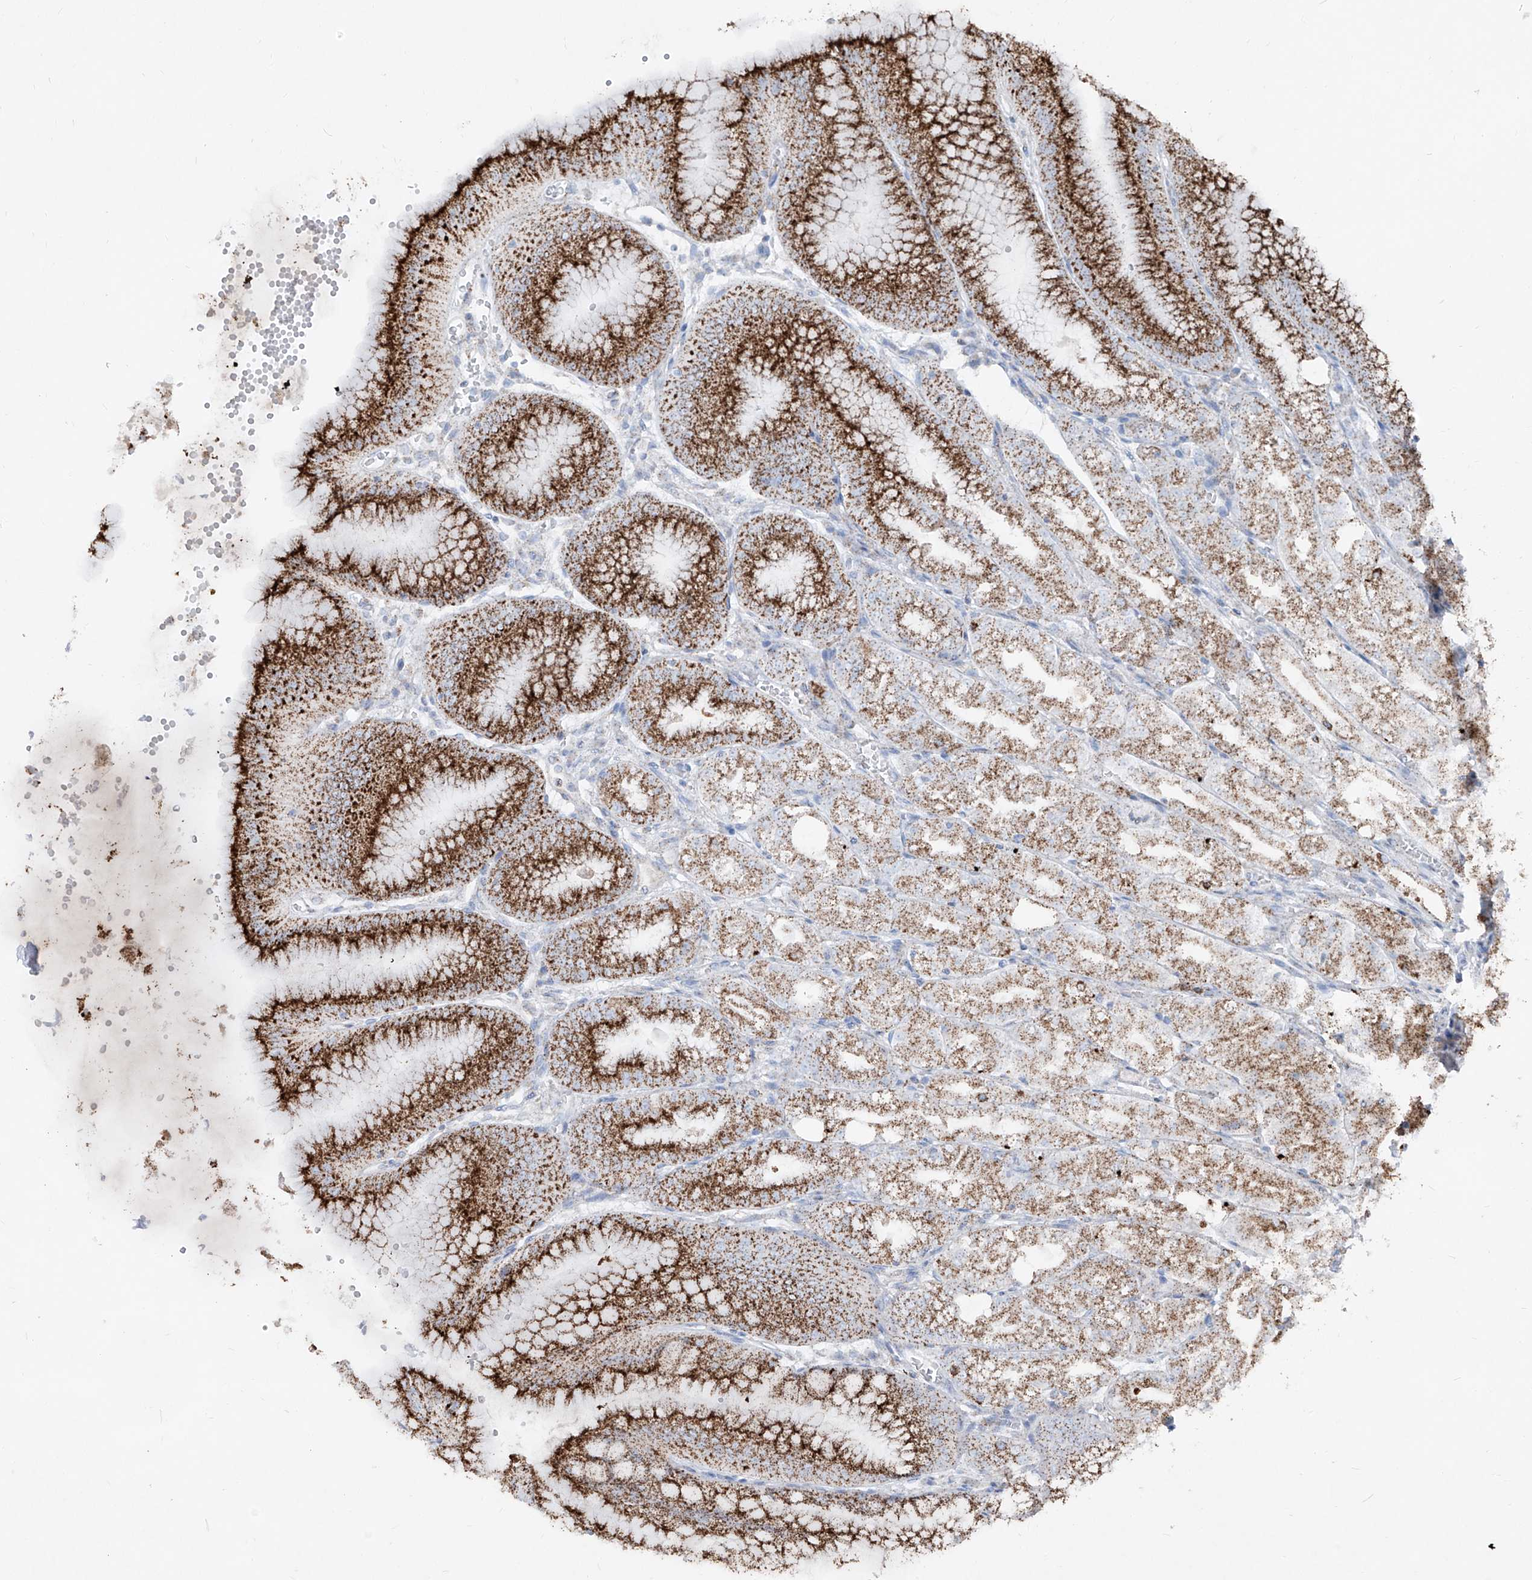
{"staining": {"intensity": "strong", "quantity": "25%-75%", "location": "cytoplasmic/membranous"}, "tissue": "stomach", "cell_type": "Glandular cells", "image_type": "normal", "snomed": [{"axis": "morphology", "description": "Normal tissue, NOS"}, {"axis": "topography", "description": "Stomach, lower"}], "caption": "This micrograph exhibits immunohistochemistry staining of unremarkable human stomach, with high strong cytoplasmic/membranous expression in about 25%-75% of glandular cells.", "gene": "ABCD3", "patient": {"sex": "male", "age": 71}}